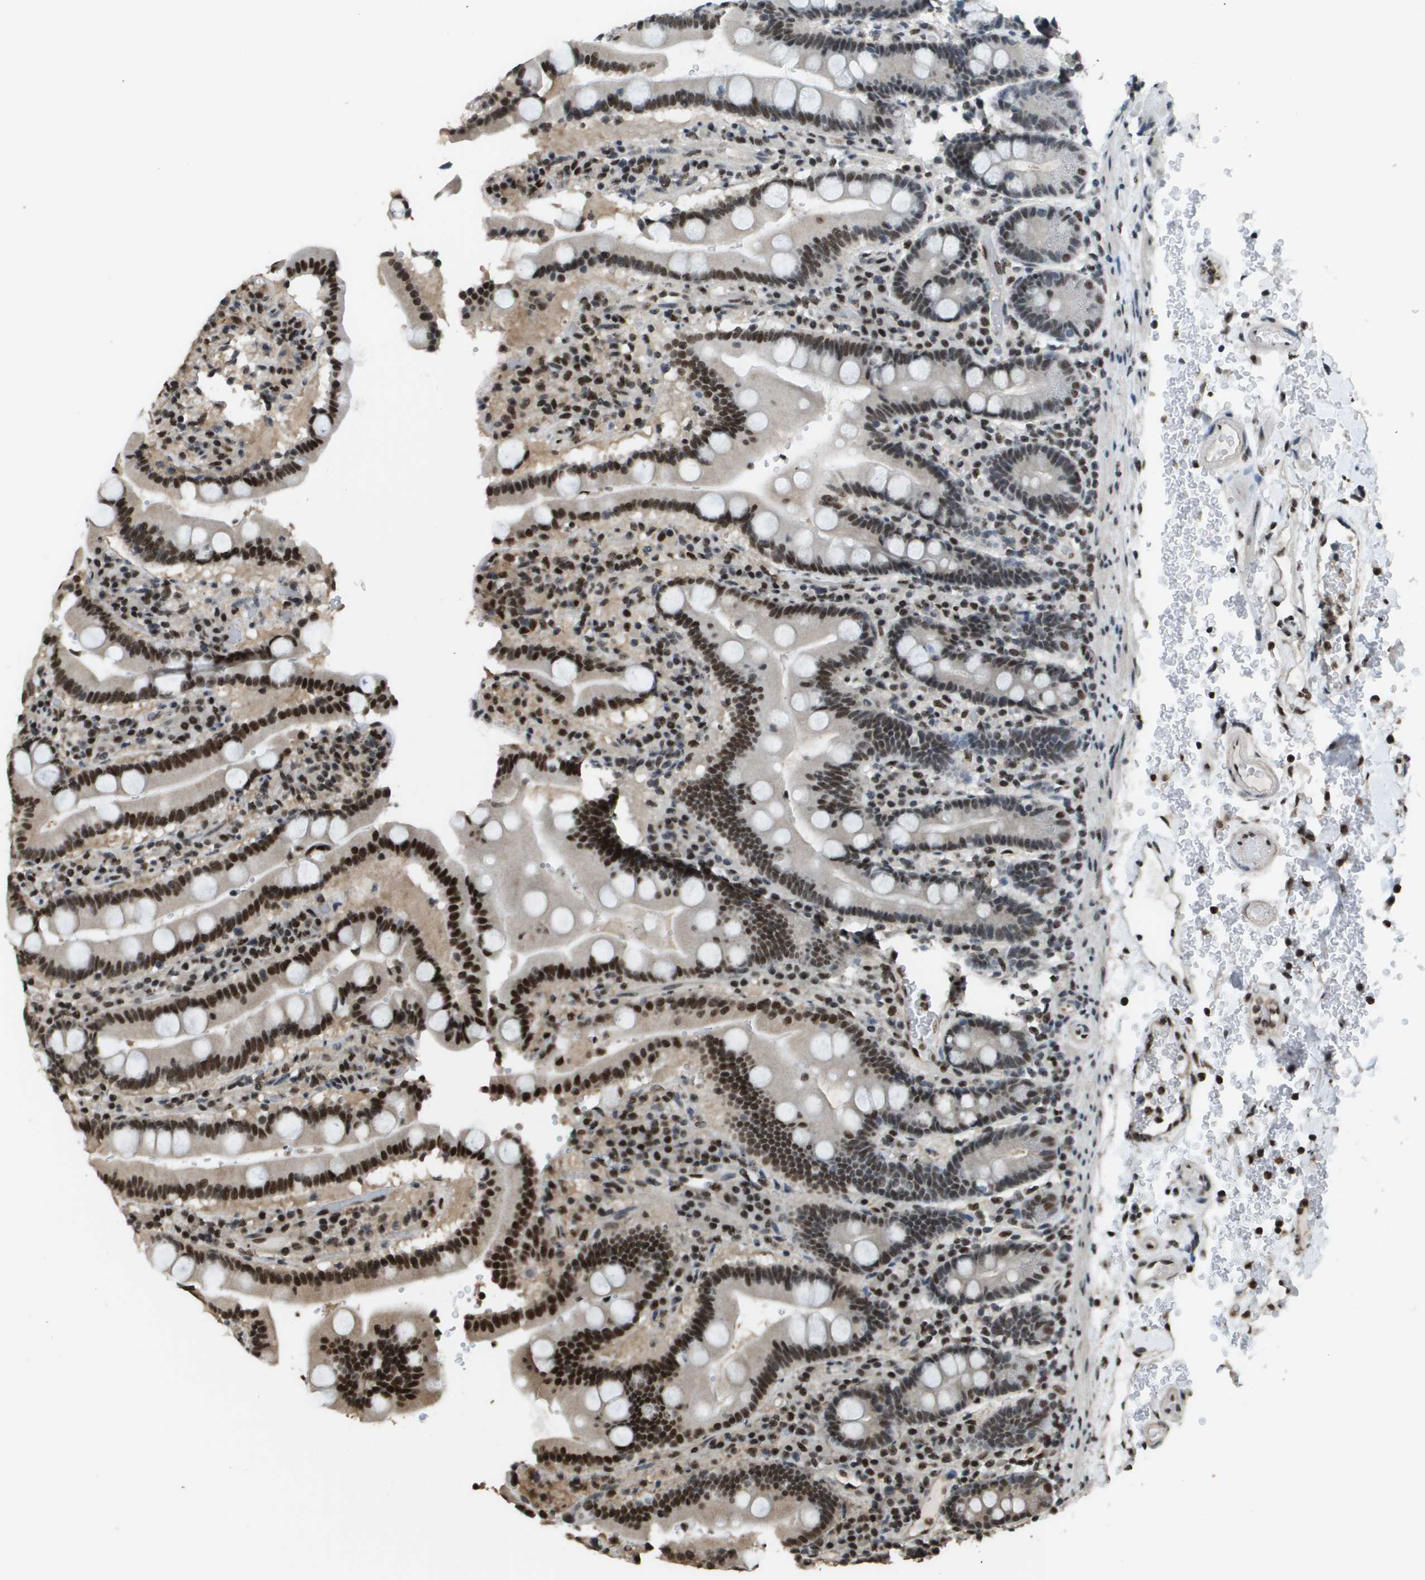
{"staining": {"intensity": "strong", "quantity": "25%-75%", "location": "nuclear"}, "tissue": "duodenum", "cell_type": "Glandular cells", "image_type": "normal", "snomed": [{"axis": "morphology", "description": "Normal tissue, NOS"}, {"axis": "topography", "description": "Small intestine, NOS"}], "caption": "Strong nuclear positivity for a protein is identified in approximately 25%-75% of glandular cells of unremarkable duodenum using immunohistochemistry (IHC).", "gene": "SP100", "patient": {"sex": "female", "age": 71}}